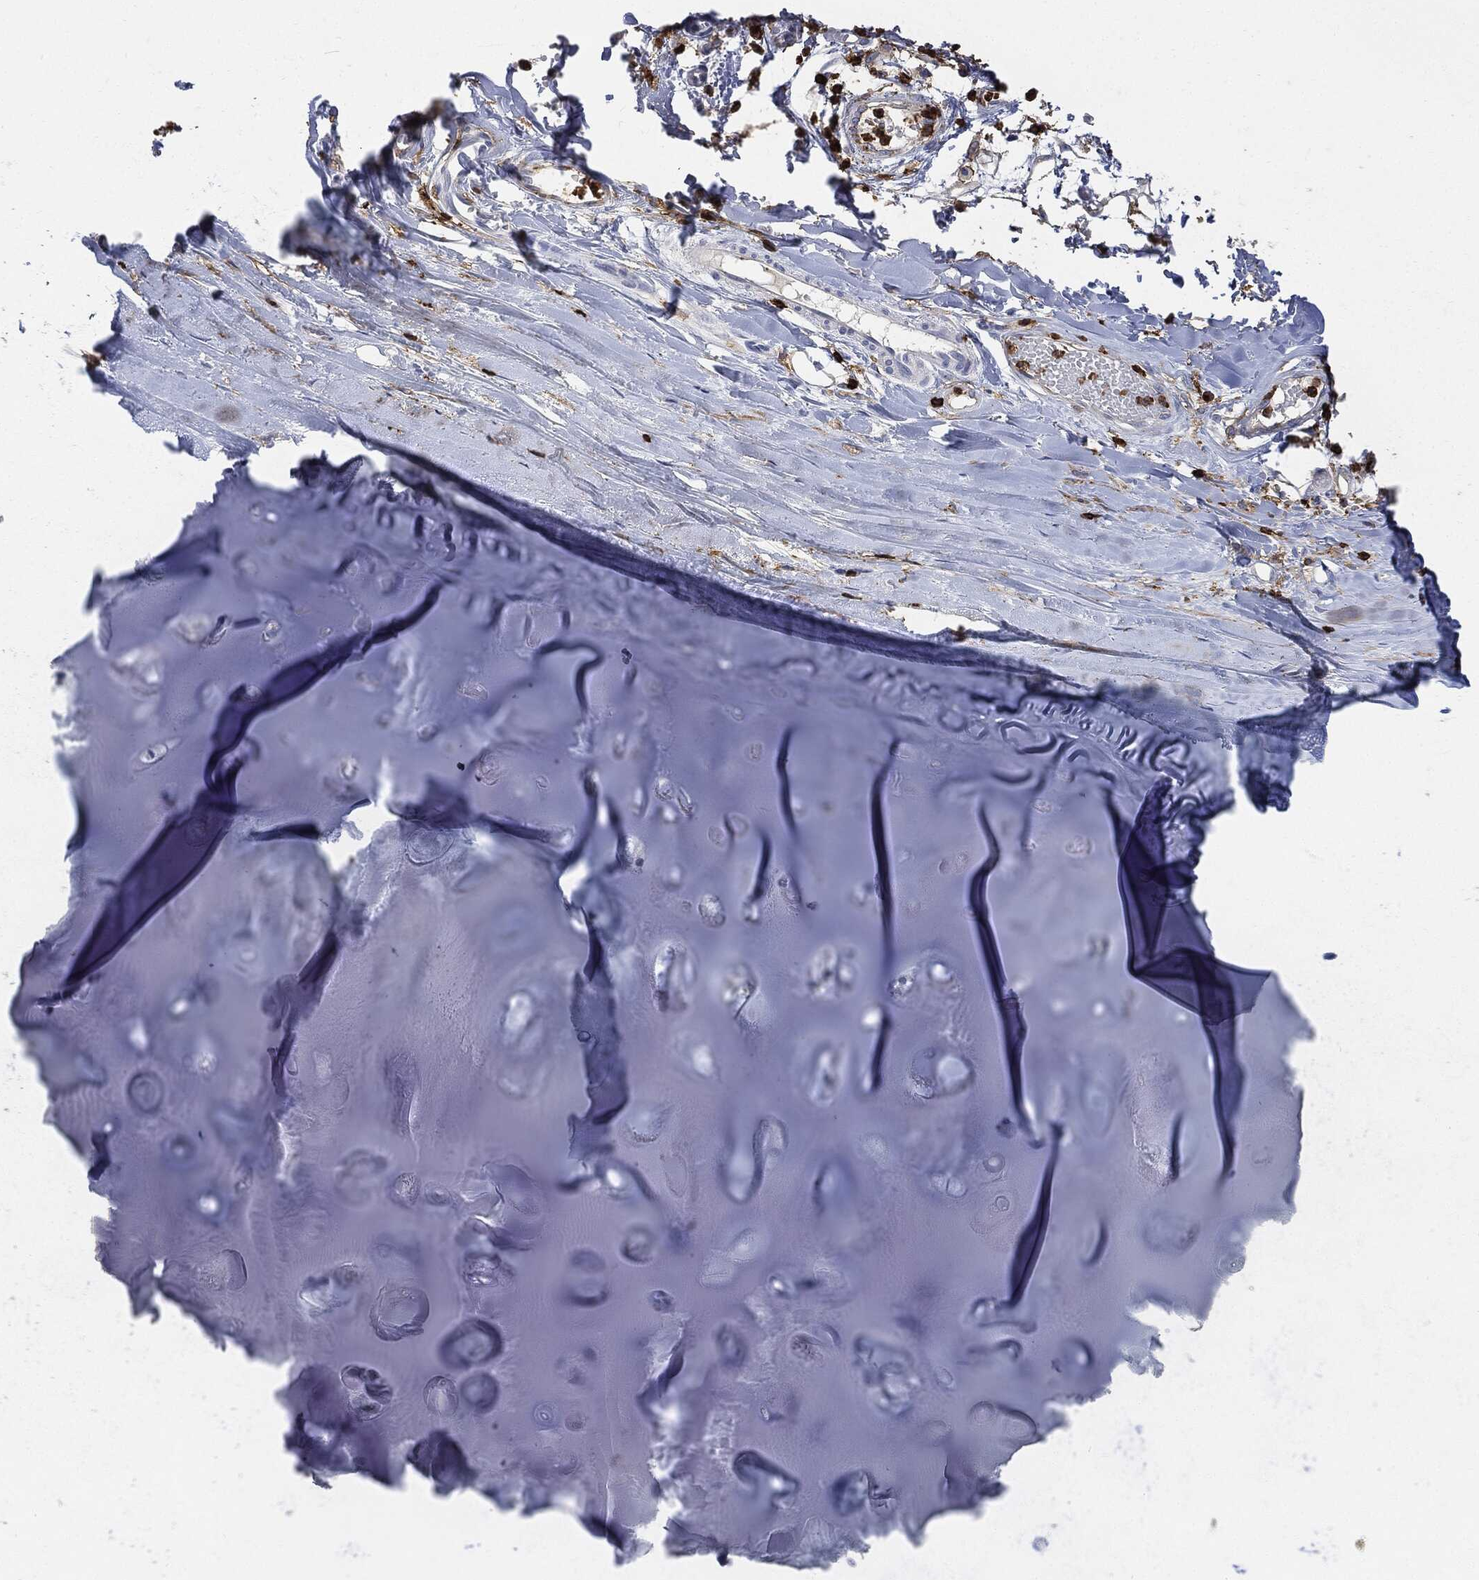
{"staining": {"intensity": "negative", "quantity": "none", "location": "none"}, "tissue": "adipose tissue", "cell_type": "Adipocytes", "image_type": "normal", "snomed": [{"axis": "morphology", "description": "Normal tissue, NOS"}, {"axis": "topography", "description": "Cartilage tissue"}], "caption": "This is an immunohistochemistry (IHC) micrograph of normal adipose tissue. There is no staining in adipocytes.", "gene": "PTPRC", "patient": {"sex": "male", "age": 81}}